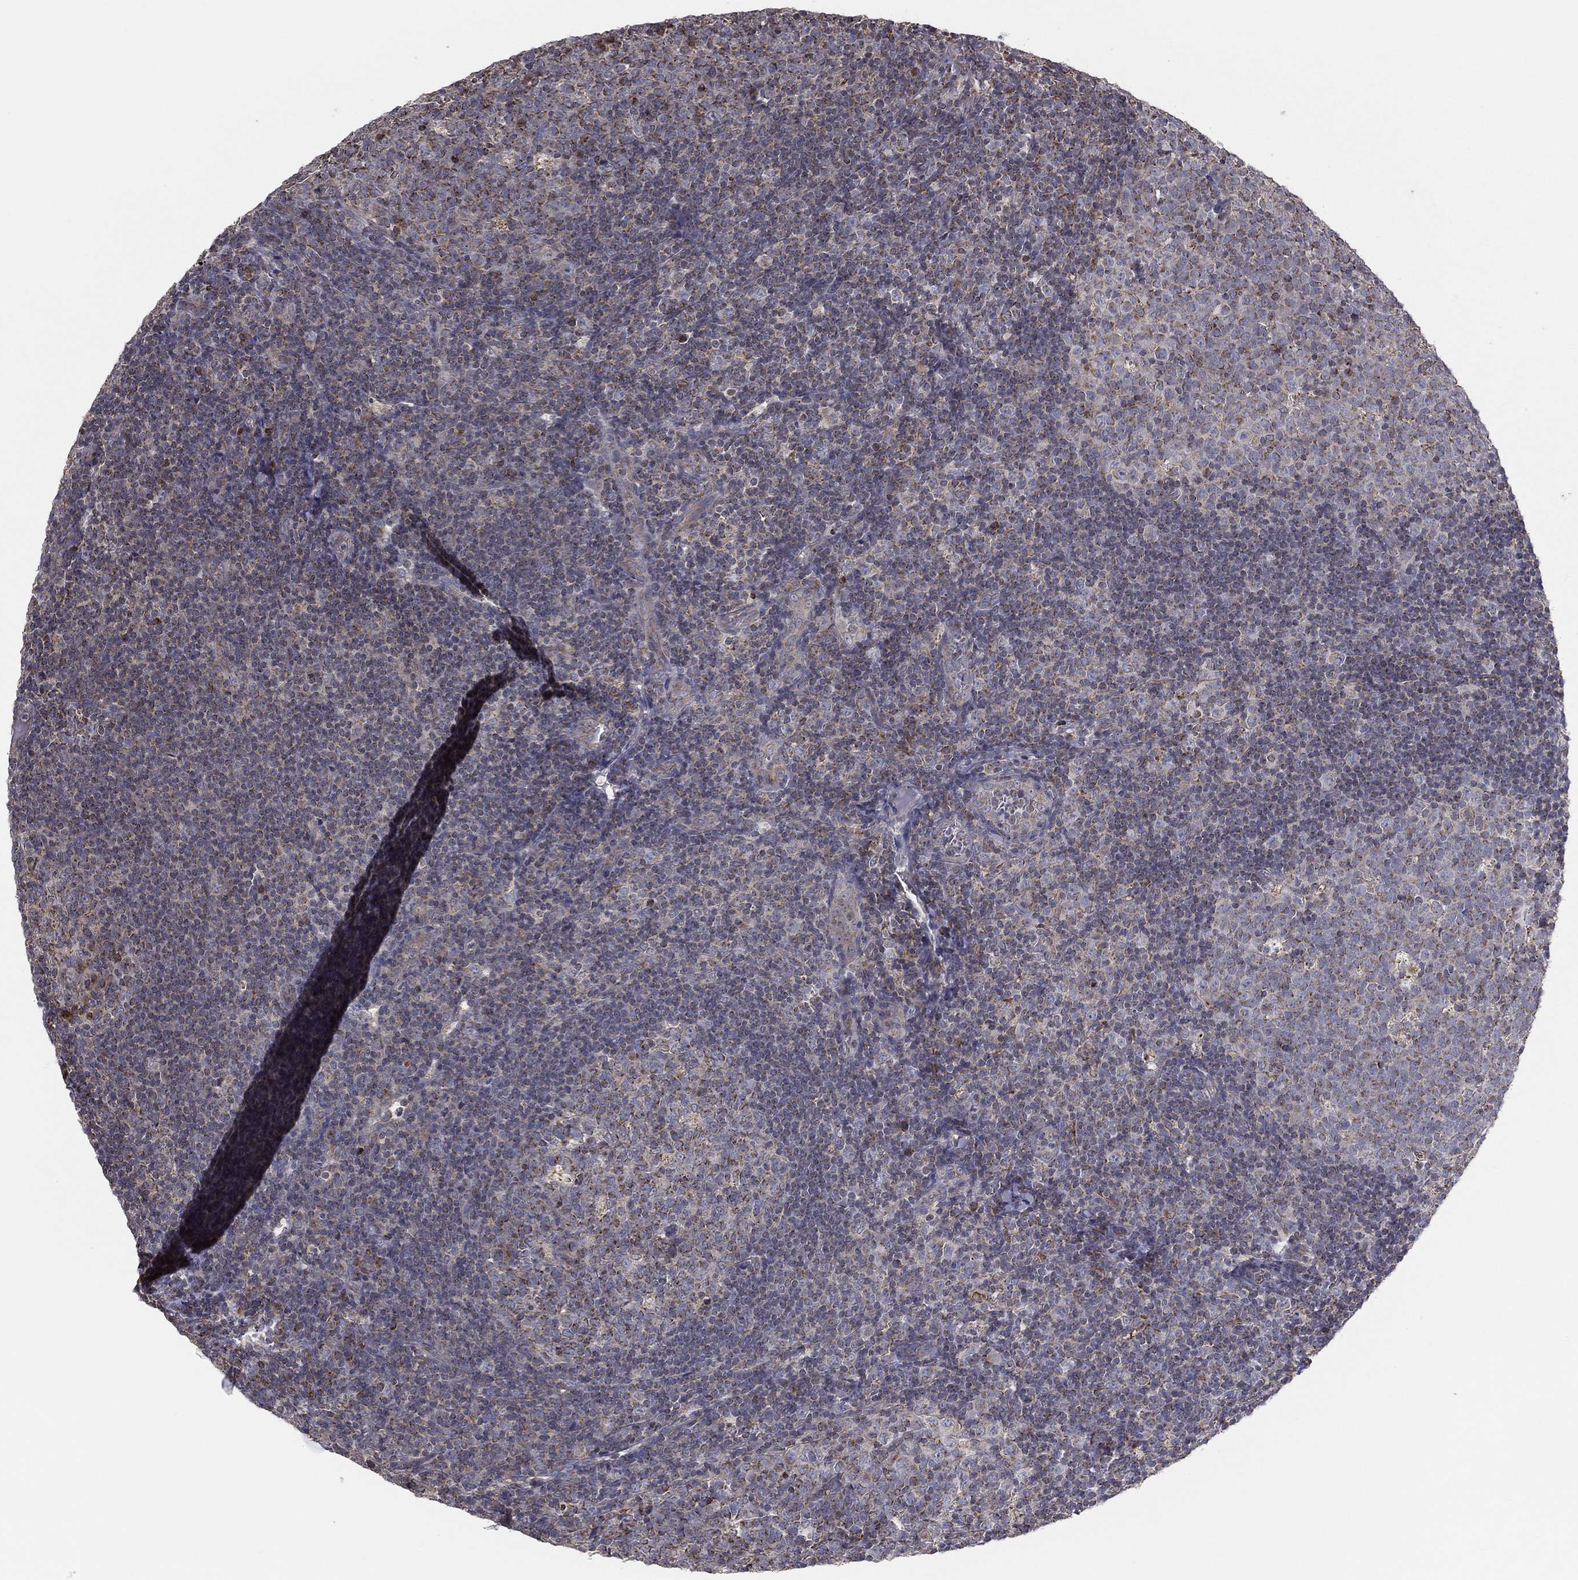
{"staining": {"intensity": "moderate", "quantity": "<25%", "location": "cytoplasmic/membranous"}, "tissue": "tonsil", "cell_type": "Germinal center cells", "image_type": "normal", "snomed": [{"axis": "morphology", "description": "Normal tissue, NOS"}, {"axis": "topography", "description": "Tonsil"}], "caption": "Human tonsil stained with a brown dye displays moderate cytoplasmic/membranous positive positivity in approximately <25% of germinal center cells.", "gene": "GPD1", "patient": {"sex": "female", "age": 5}}